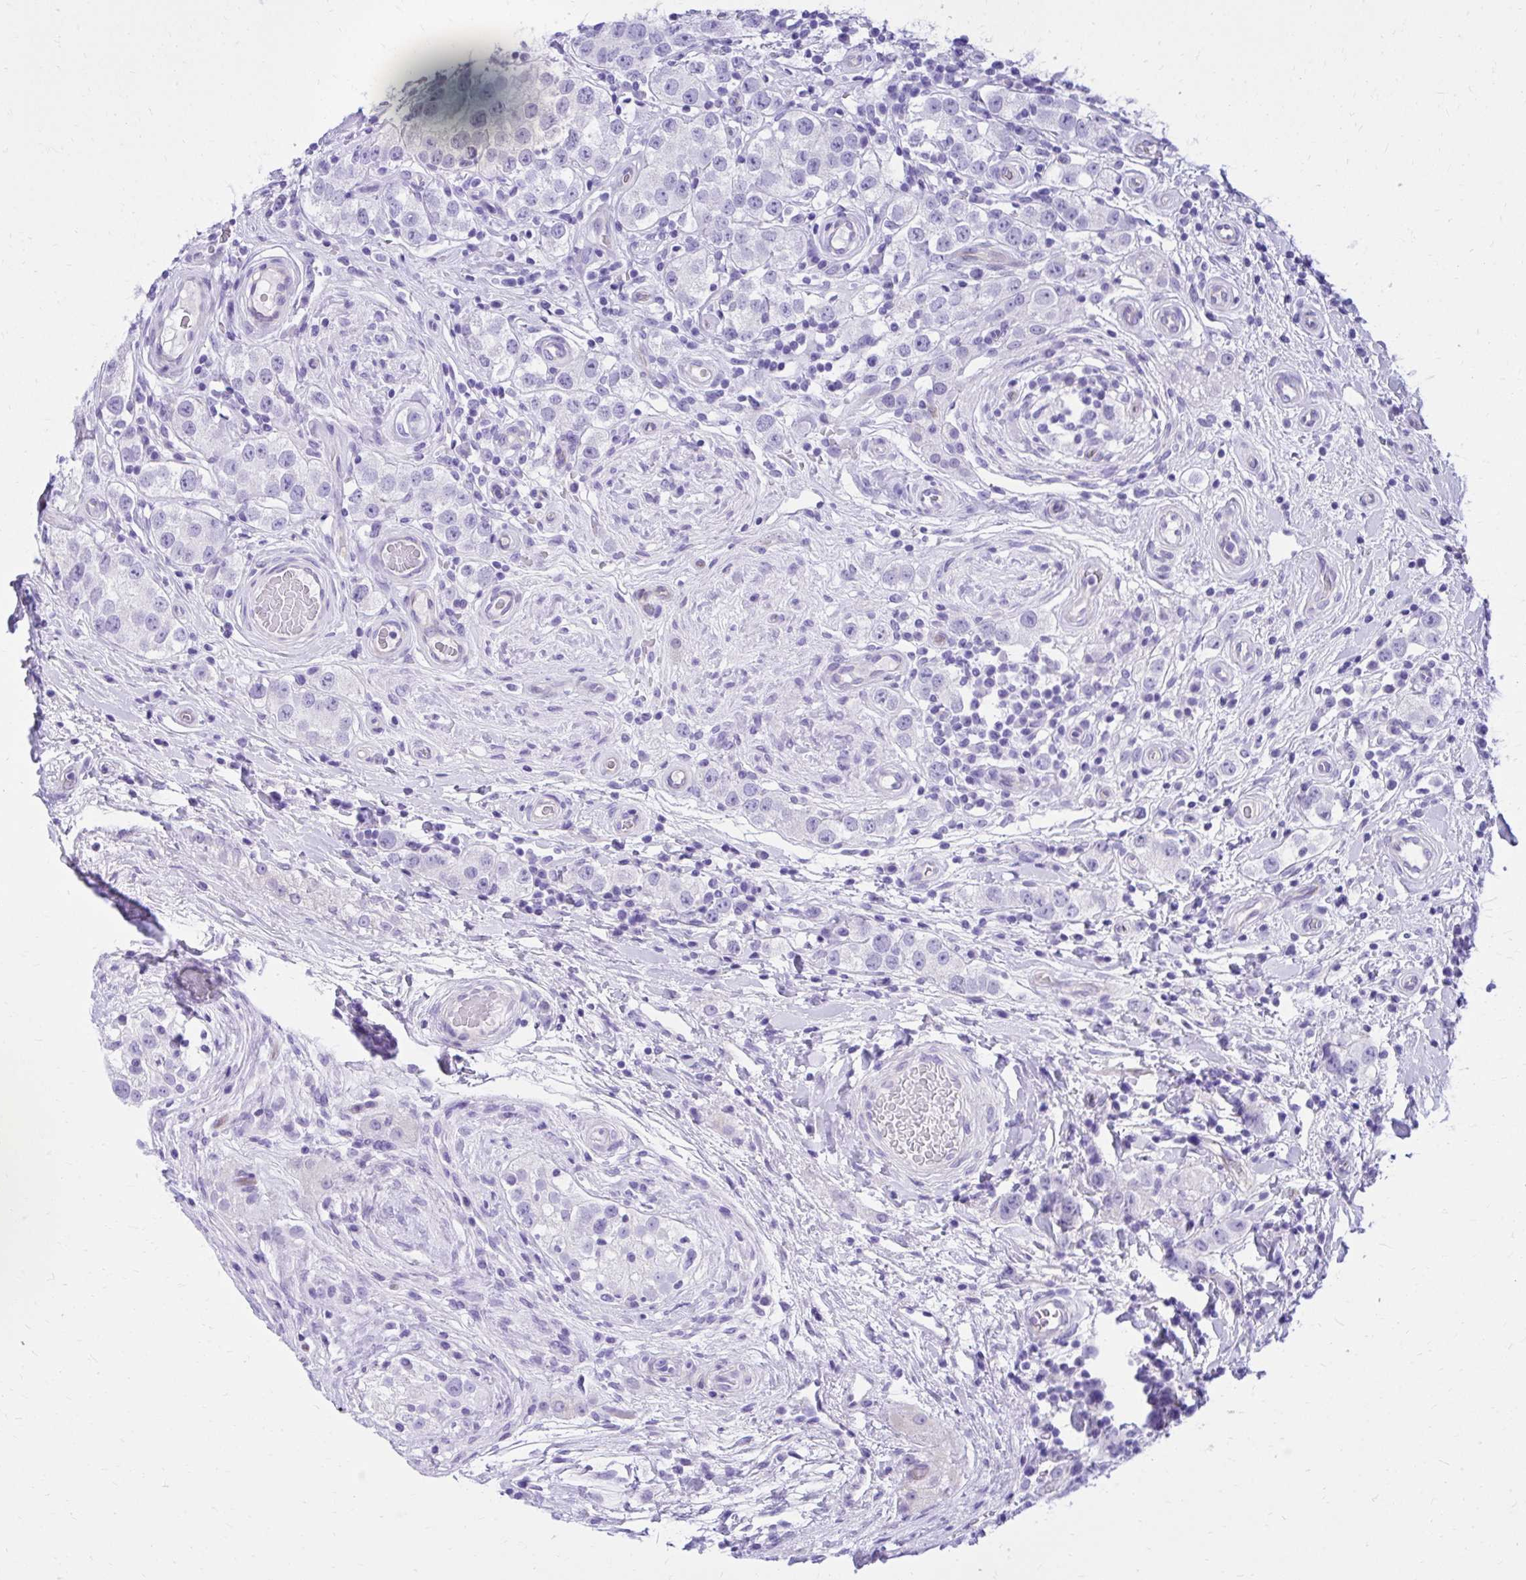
{"staining": {"intensity": "negative", "quantity": "none", "location": "none"}, "tissue": "testis cancer", "cell_type": "Tumor cells", "image_type": "cancer", "snomed": [{"axis": "morphology", "description": "Seminoma, NOS"}, {"axis": "topography", "description": "Testis"}], "caption": "Protein analysis of testis seminoma exhibits no significant positivity in tumor cells.", "gene": "PELI3", "patient": {"sex": "male", "age": 34}}